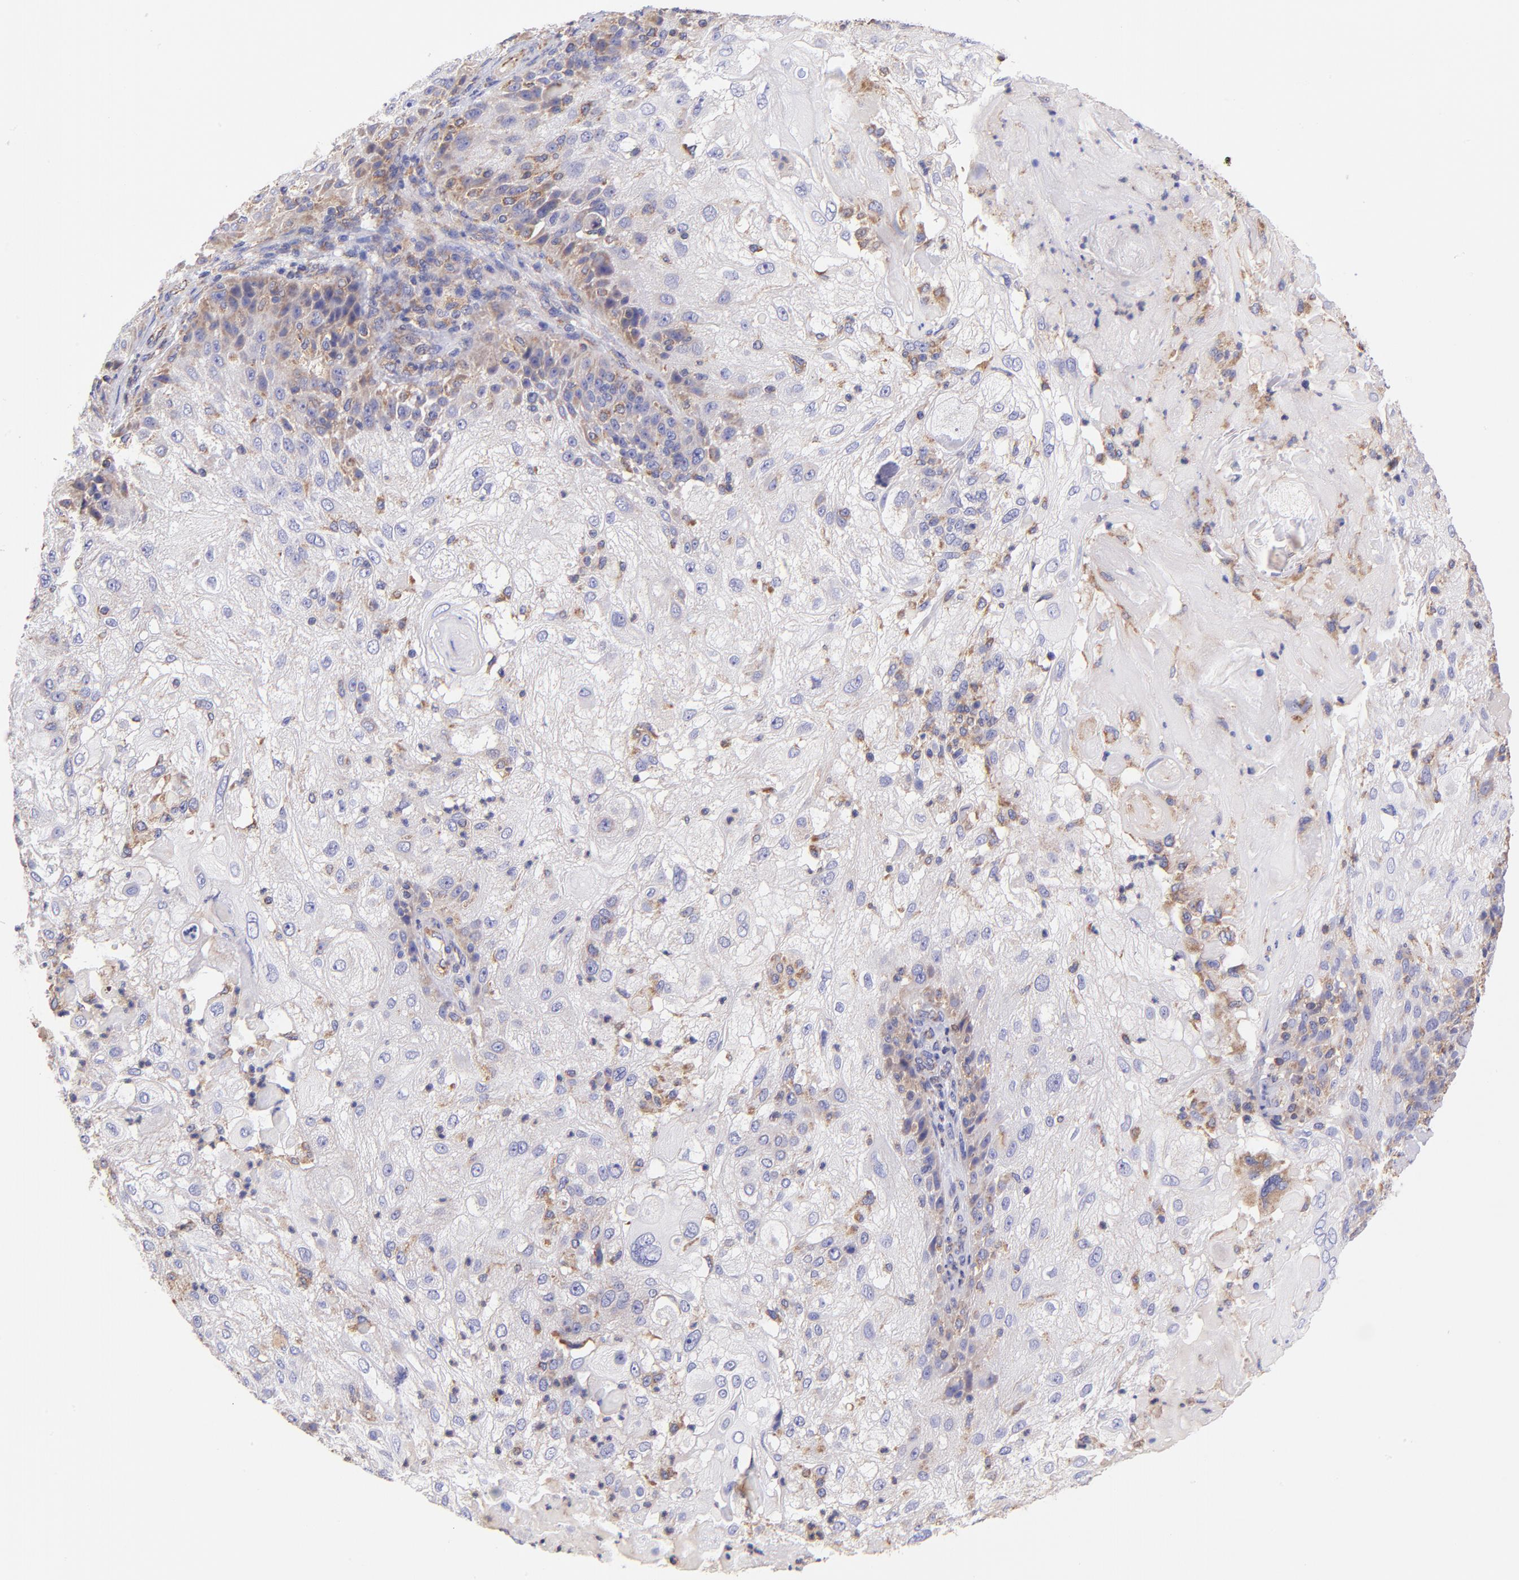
{"staining": {"intensity": "weak", "quantity": "25%-75%", "location": "cytoplasmic/membranous"}, "tissue": "skin cancer", "cell_type": "Tumor cells", "image_type": "cancer", "snomed": [{"axis": "morphology", "description": "Normal tissue, NOS"}, {"axis": "morphology", "description": "Squamous cell carcinoma, NOS"}, {"axis": "topography", "description": "Skin"}], "caption": "Immunohistochemistry (IHC) photomicrograph of human skin cancer stained for a protein (brown), which demonstrates low levels of weak cytoplasmic/membranous expression in approximately 25%-75% of tumor cells.", "gene": "PREX1", "patient": {"sex": "female", "age": 83}}